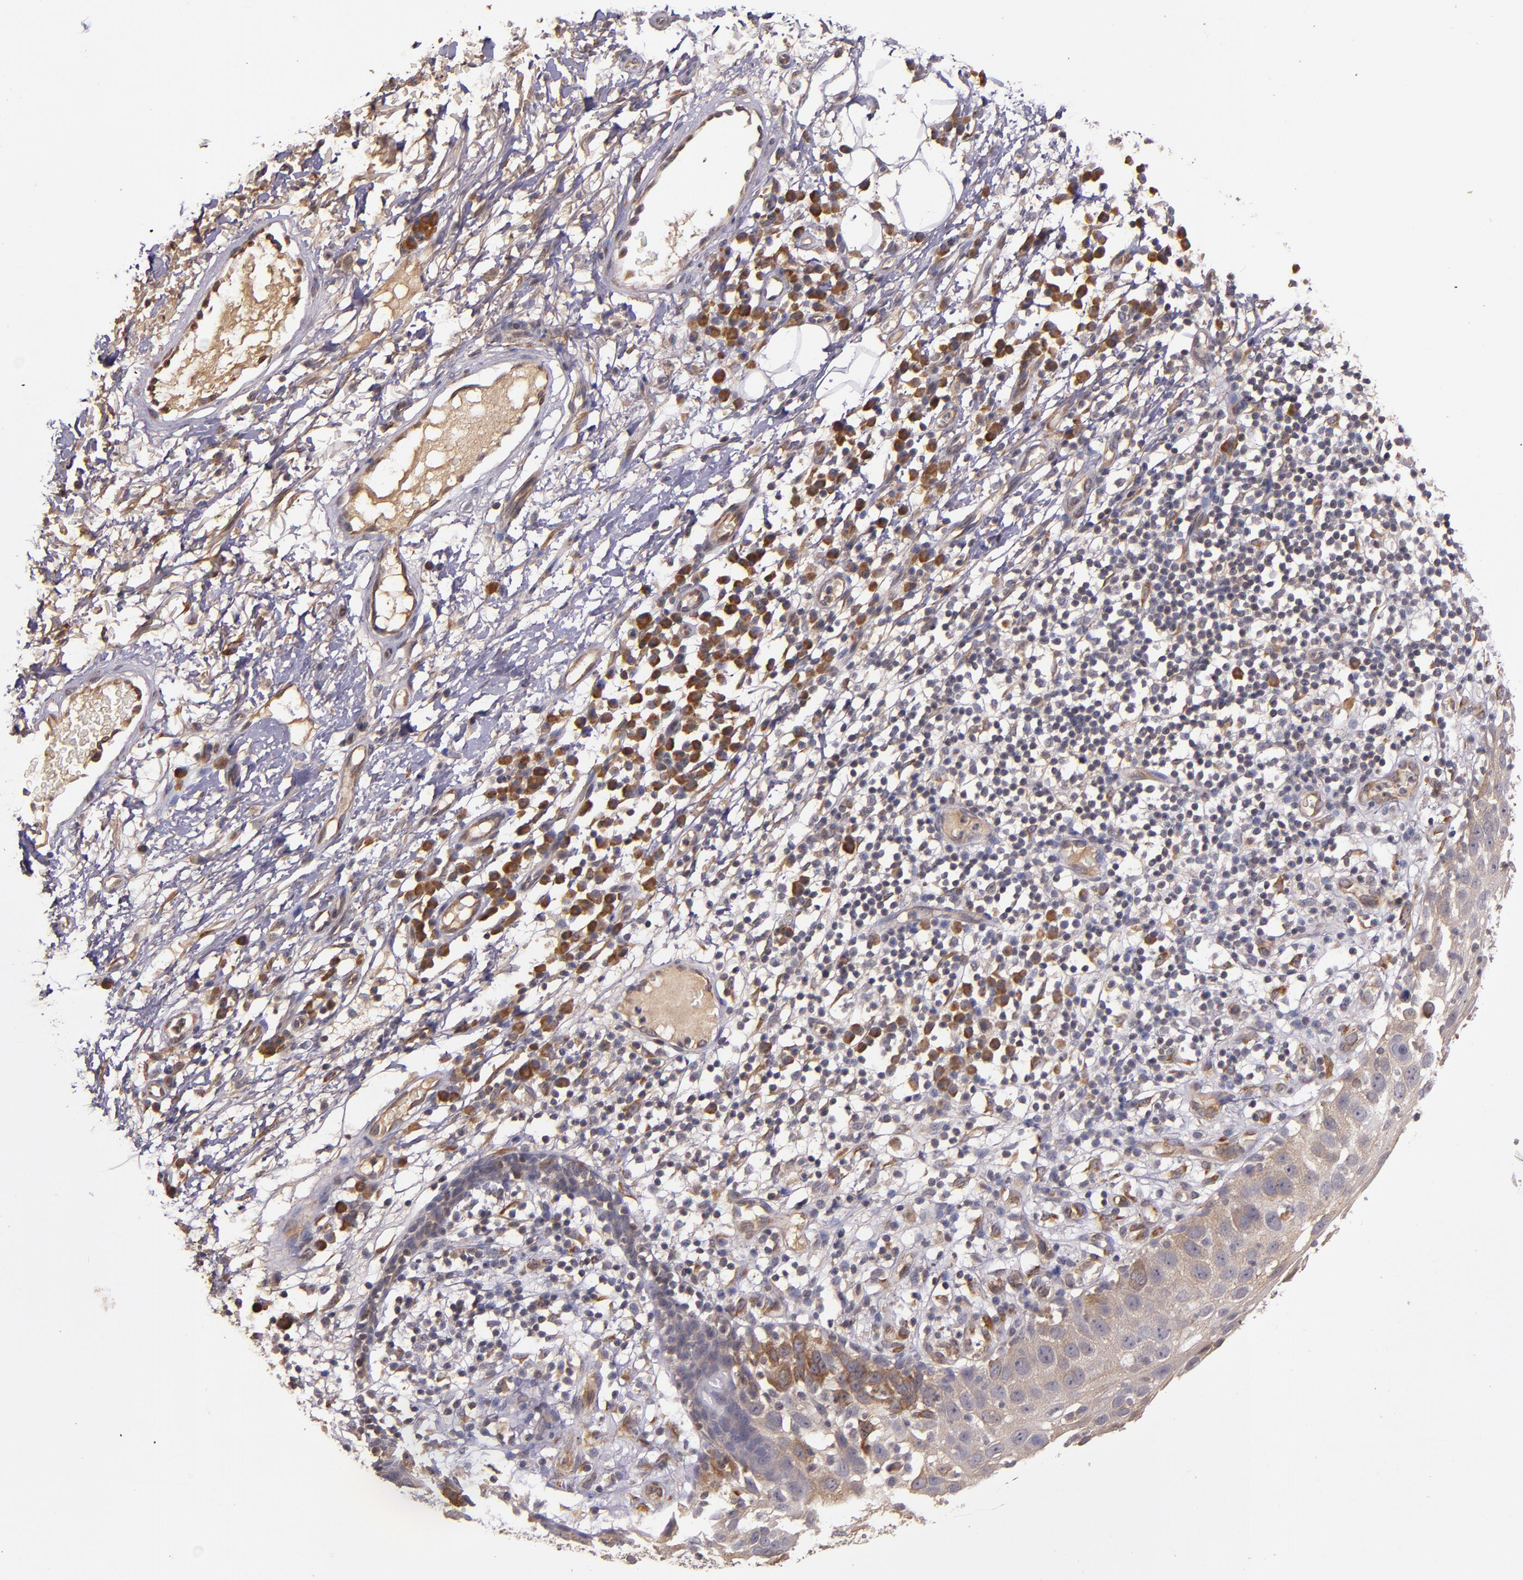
{"staining": {"intensity": "weak", "quantity": ">75%", "location": "cytoplasmic/membranous"}, "tissue": "skin cancer", "cell_type": "Tumor cells", "image_type": "cancer", "snomed": [{"axis": "morphology", "description": "Squamous cell carcinoma, NOS"}, {"axis": "topography", "description": "Skin"}], "caption": "Skin squamous cell carcinoma tissue exhibits weak cytoplasmic/membranous staining in approximately >75% of tumor cells", "gene": "PRAF2", "patient": {"sex": "male", "age": 87}}